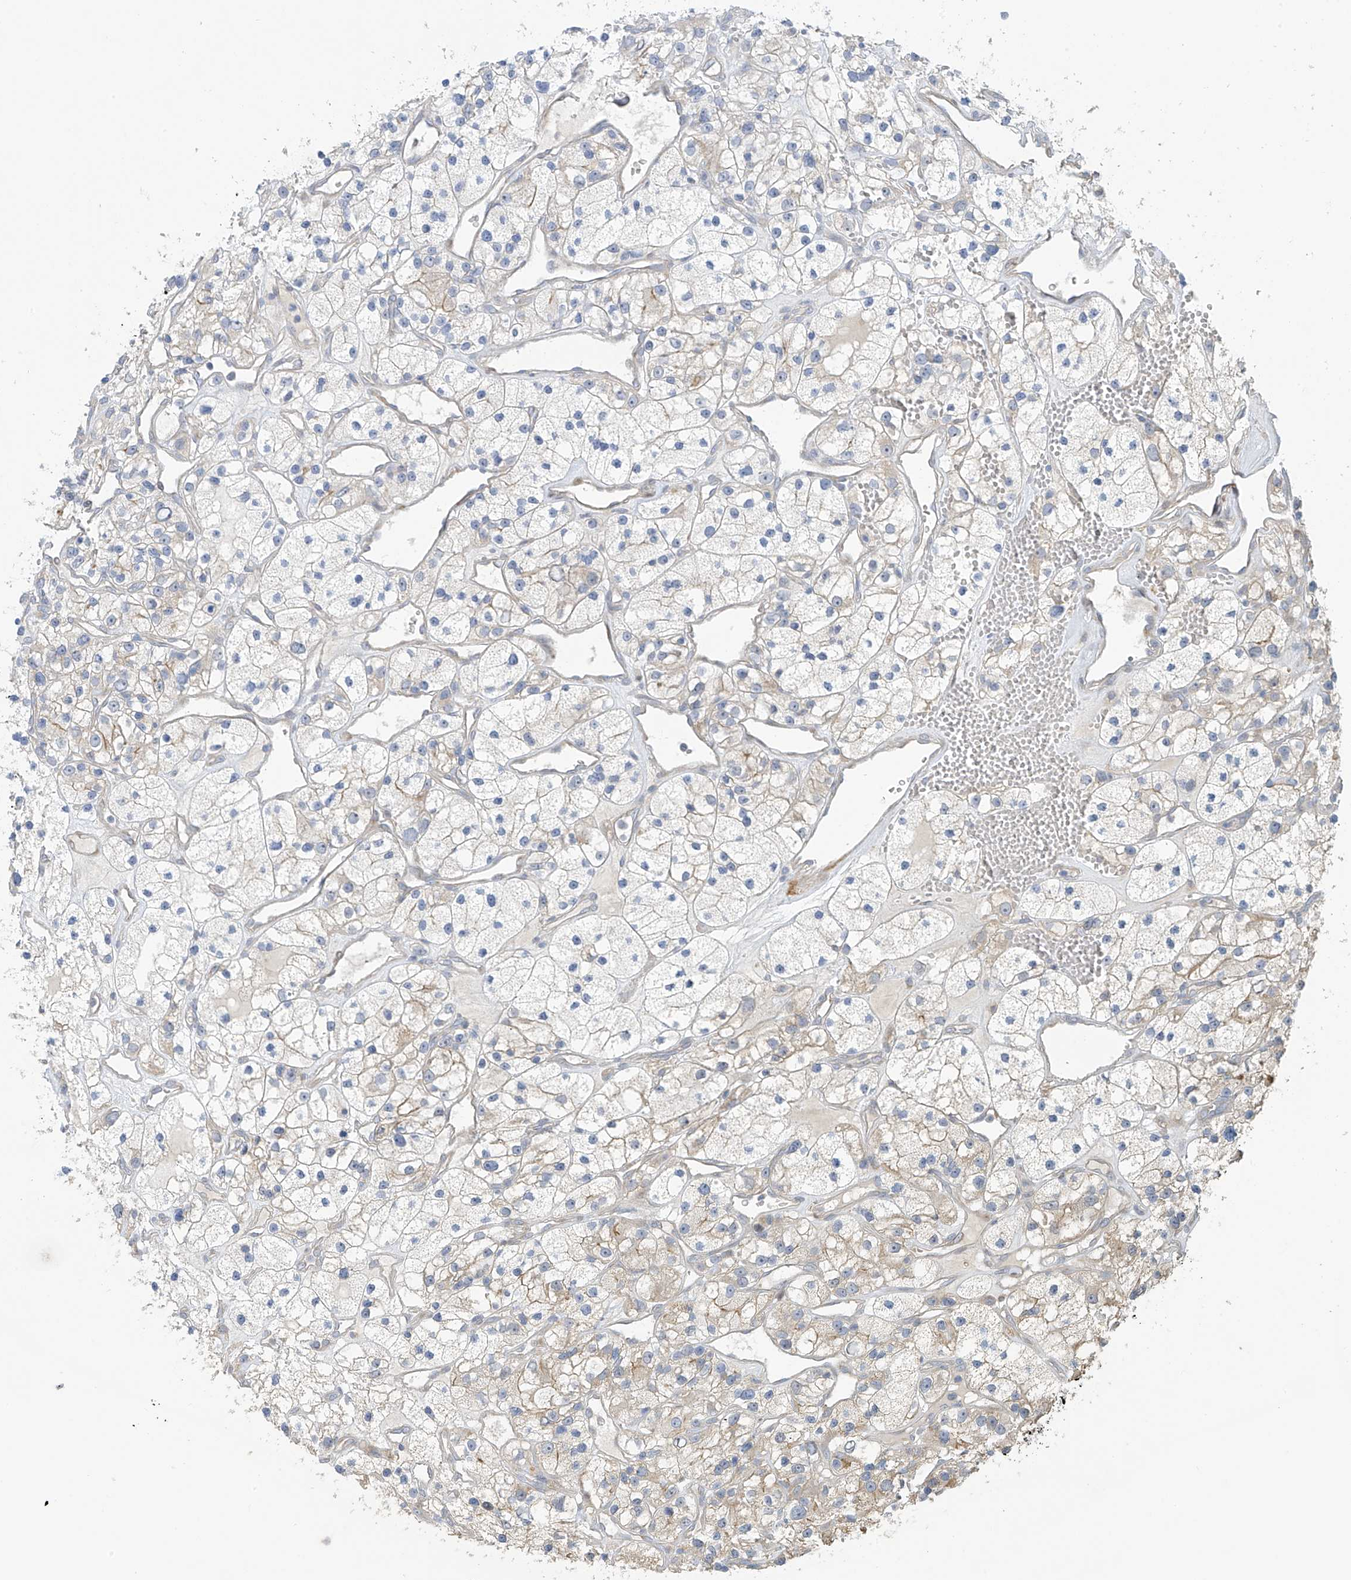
{"staining": {"intensity": "negative", "quantity": "none", "location": "none"}, "tissue": "renal cancer", "cell_type": "Tumor cells", "image_type": "cancer", "snomed": [{"axis": "morphology", "description": "Adenocarcinoma, NOS"}, {"axis": "topography", "description": "Kidney"}], "caption": "A micrograph of renal cancer stained for a protein reveals no brown staining in tumor cells. The staining is performed using DAB (3,3'-diaminobenzidine) brown chromogen with nuclei counter-stained in using hematoxylin.", "gene": "ZNF641", "patient": {"sex": "female", "age": 57}}